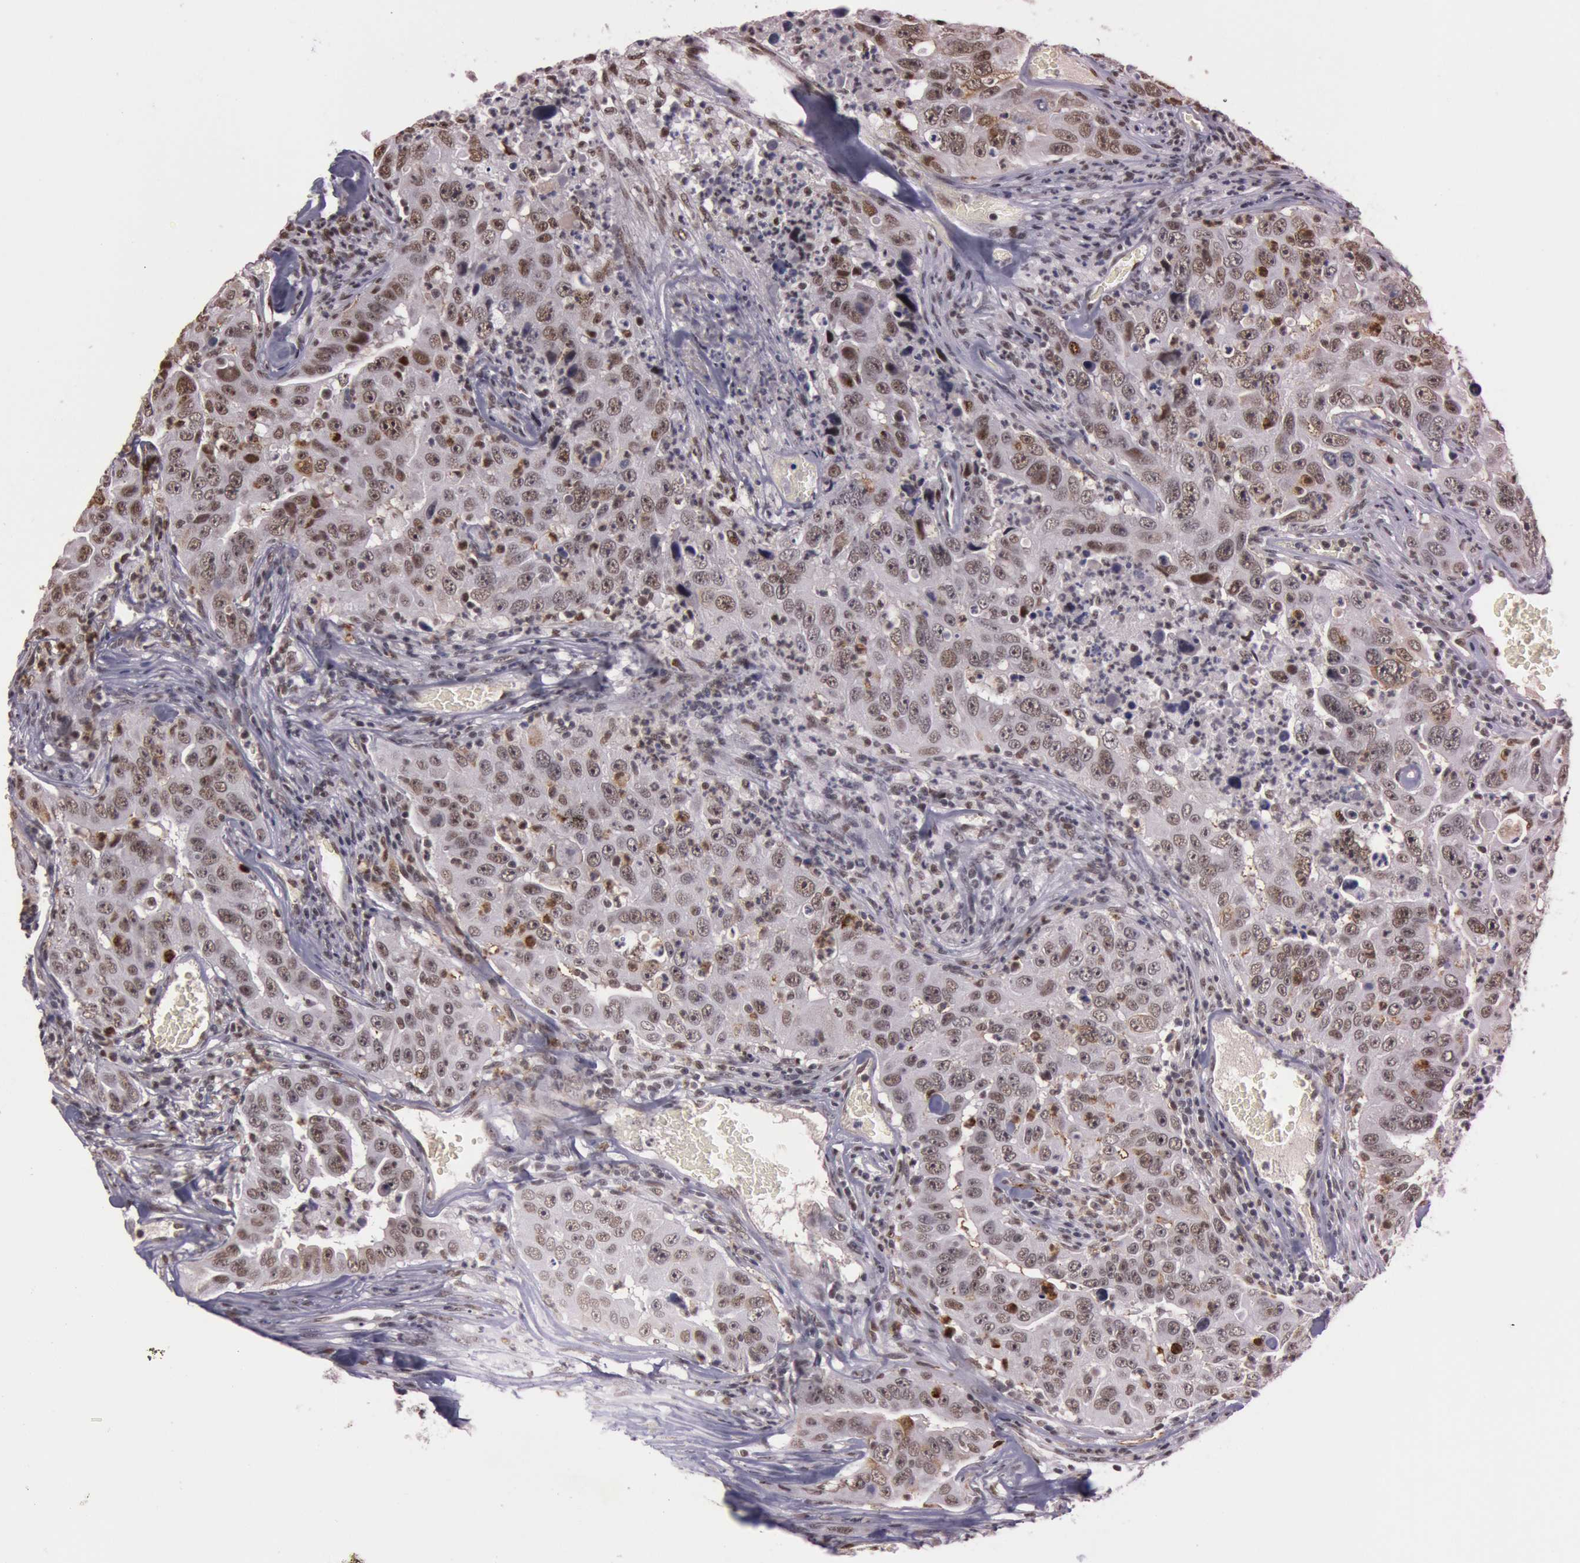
{"staining": {"intensity": "weak", "quantity": "25%-75%", "location": "nuclear"}, "tissue": "lung cancer", "cell_type": "Tumor cells", "image_type": "cancer", "snomed": [{"axis": "morphology", "description": "Squamous cell carcinoma, NOS"}, {"axis": "topography", "description": "Lung"}], "caption": "A brown stain shows weak nuclear staining of a protein in lung cancer tumor cells.", "gene": "TASL", "patient": {"sex": "male", "age": 64}}